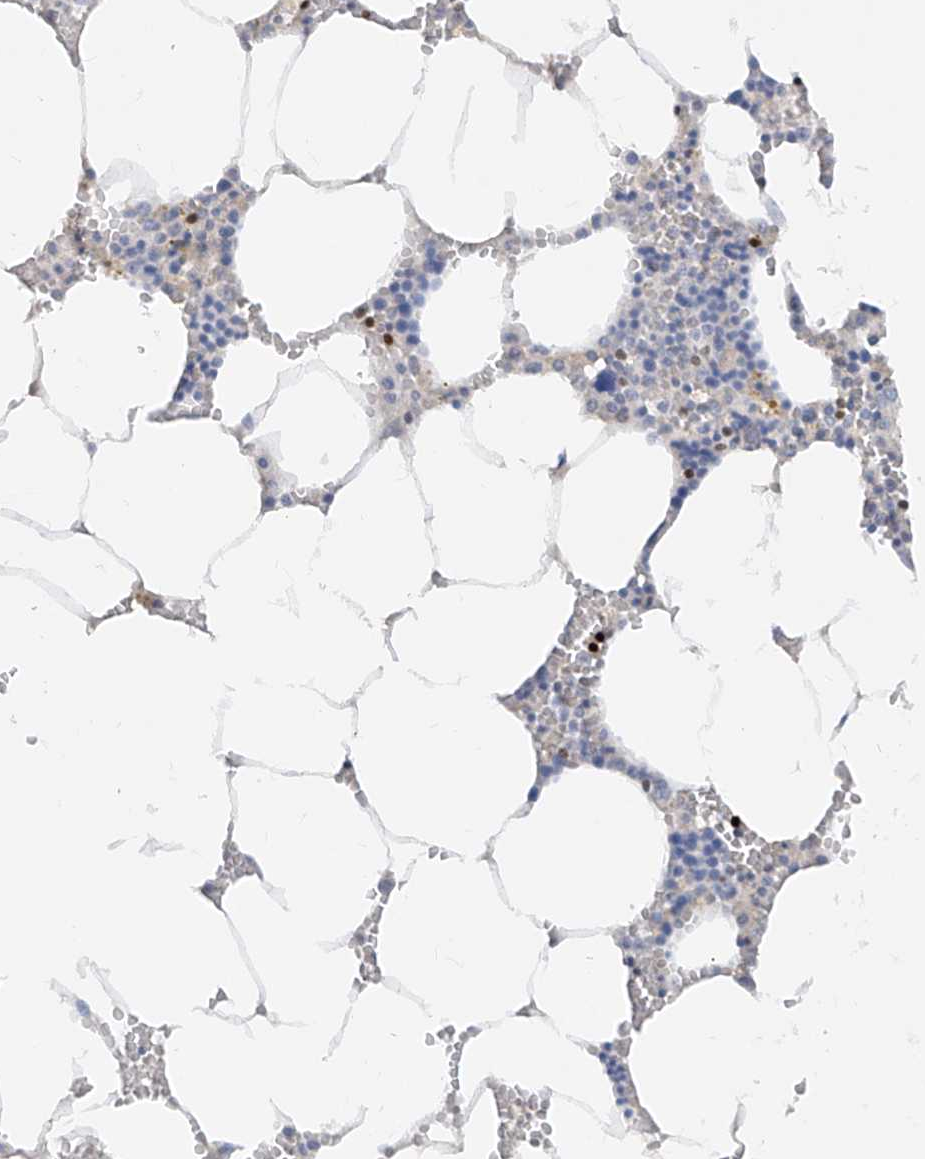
{"staining": {"intensity": "strong", "quantity": "<25%", "location": "nuclear"}, "tissue": "bone marrow", "cell_type": "Hematopoietic cells", "image_type": "normal", "snomed": [{"axis": "morphology", "description": "Normal tissue, NOS"}, {"axis": "topography", "description": "Bone marrow"}], "caption": "IHC histopathology image of benign bone marrow: human bone marrow stained using immunohistochemistry exhibits medium levels of strong protein expression localized specifically in the nuclear of hematopoietic cells, appearing as a nuclear brown color.", "gene": "TBX21", "patient": {"sex": "male", "age": 70}}